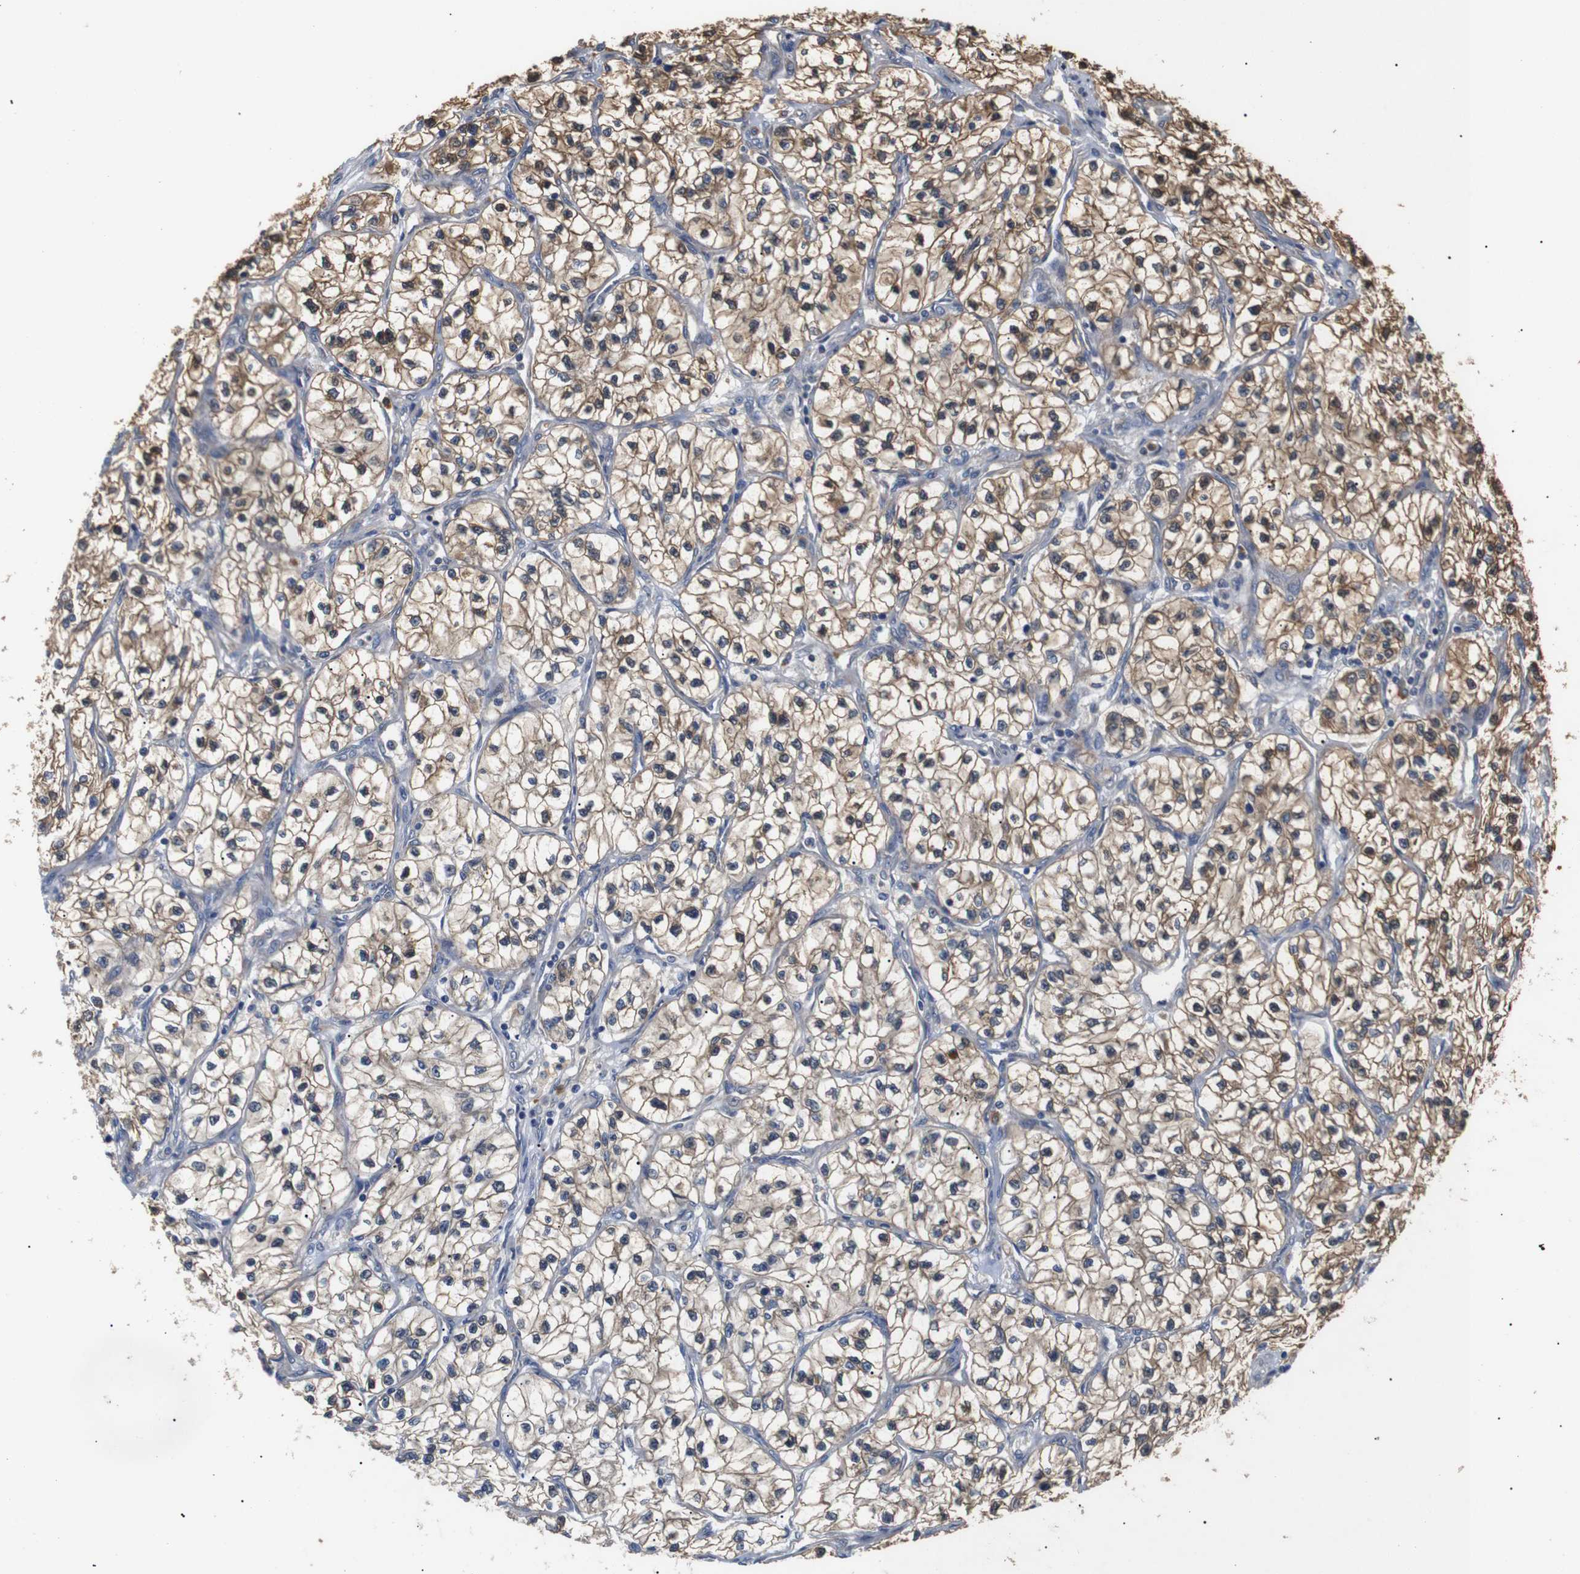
{"staining": {"intensity": "moderate", "quantity": ">75%", "location": "cytoplasmic/membranous"}, "tissue": "renal cancer", "cell_type": "Tumor cells", "image_type": "cancer", "snomed": [{"axis": "morphology", "description": "Adenocarcinoma, NOS"}, {"axis": "topography", "description": "Kidney"}], "caption": "Renal cancer stained for a protein (brown) shows moderate cytoplasmic/membranous positive expression in approximately >75% of tumor cells.", "gene": "DDR1", "patient": {"sex": "female", "age": 57}}